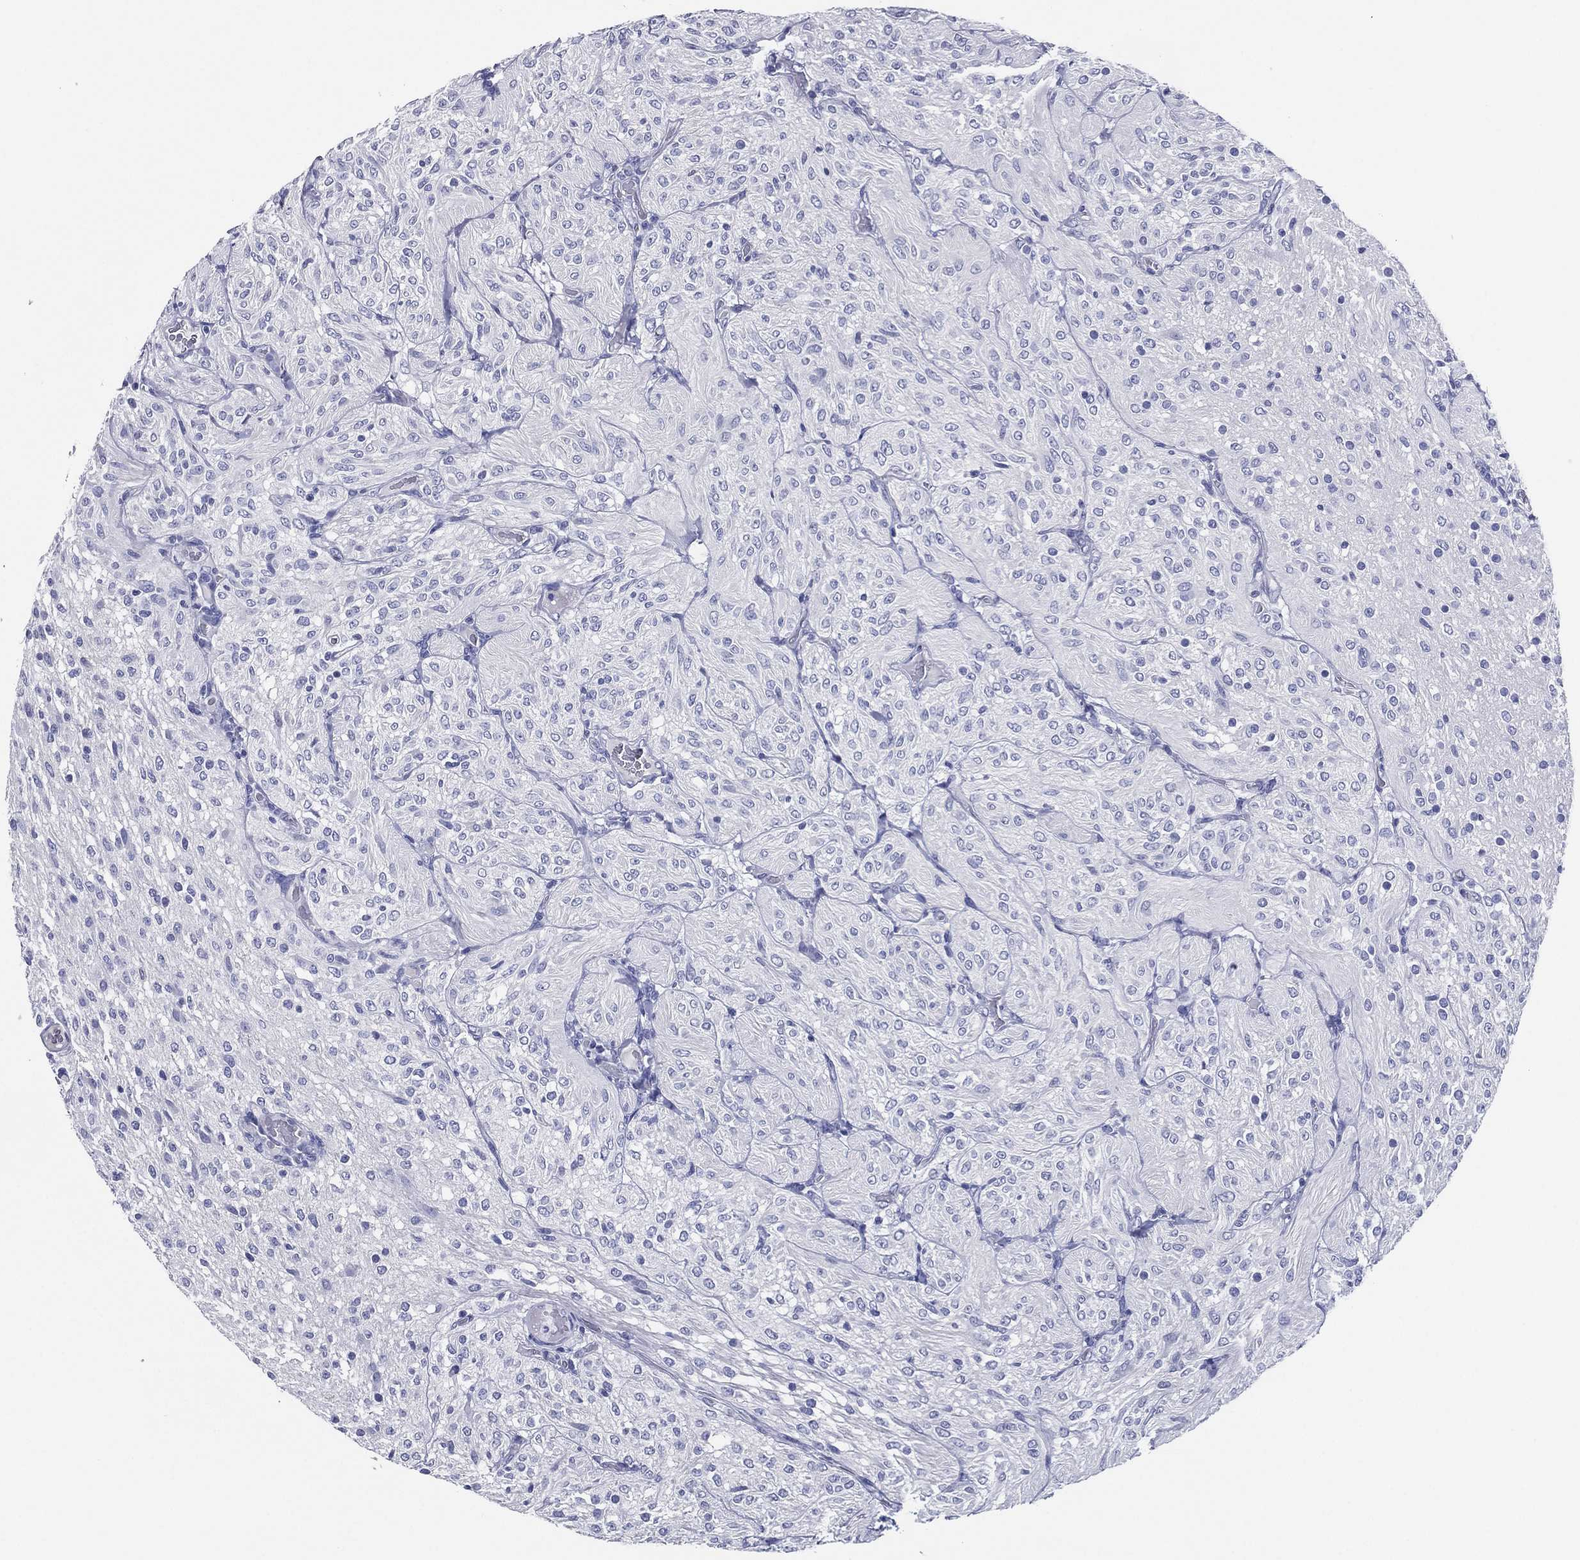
{"staining": {"intensity": "negative", "quantity": "none", "location": "none"}, "tissue": "glioma", "cell_type": "Tumor cells", "image_type": "cancer", "snomed": [{"axis": "morphology", "description": "Glioma, malignant, Low grade"}, {"axis": "topography", "description": "Brain"}], "caption": "DAB (3,3'-diaminobenzidine) immunohistochemical staining of glioma displays no significant staining in tumor cells.", "gene": "TFAP2A", "patient": {"sex": "male", "age": 3}}